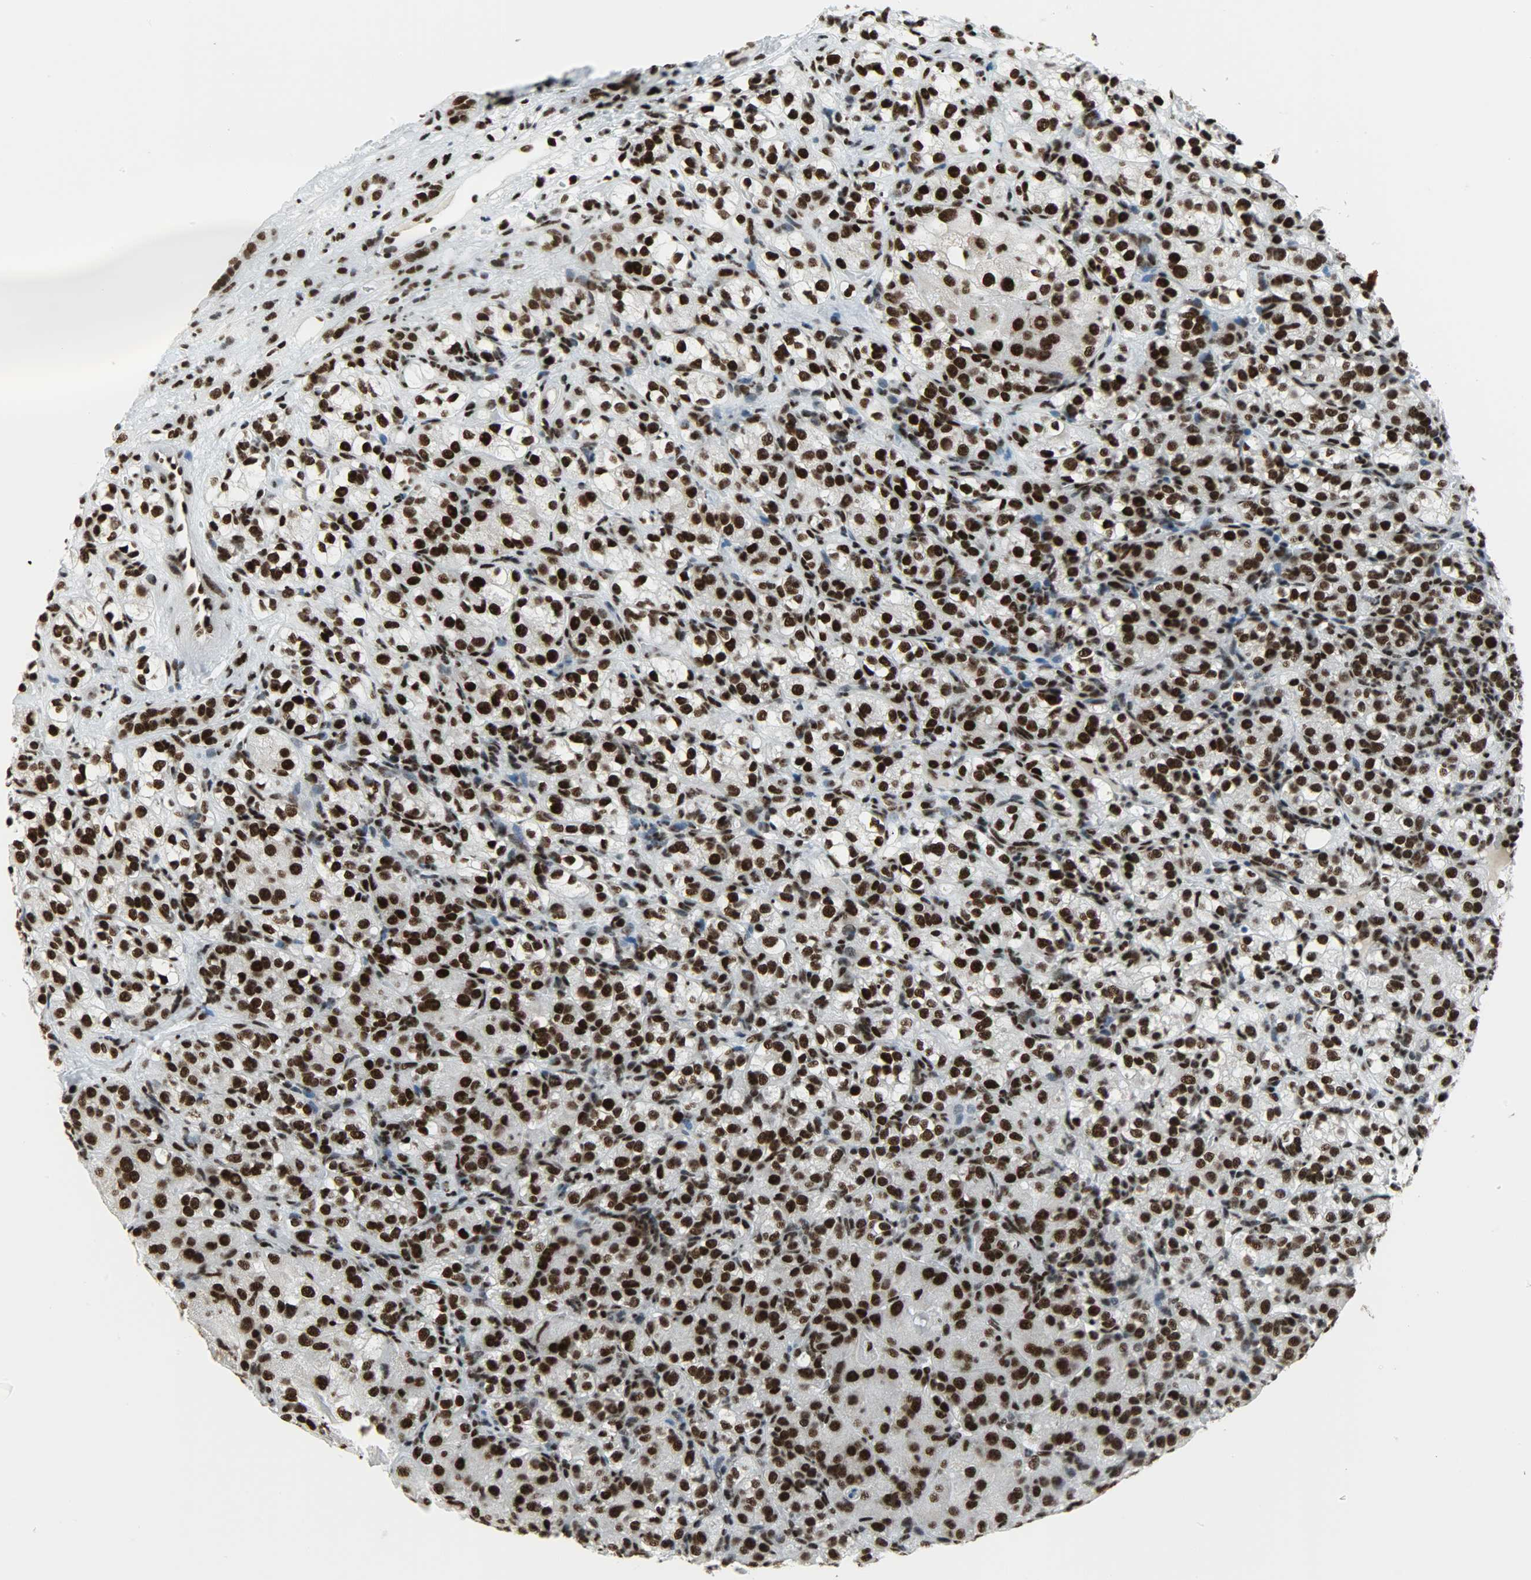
{"staining": {"intensity": "strong", "quantity": ">75%", "location": "nuclear"}, "tissue": "renal cancer", "cell_type": "Tumor cells", "image_type": "cancer", "snomed": [{"axis": "morphology", "description": "Normal tissue, NOS"}, {"axis": "morphology", "description": "Adenocarcinoma, NOS"}, {"axis": "topography", "description": "Kidney"}], "caption": "This photomicrograph demonstrates IHC staining of adenocarcinoma (renal), with high strong nuclear staining in approximately >75% of tumor cells.", "gene": "SNRPA", "patient": {"sex": "male", "age": 61}}